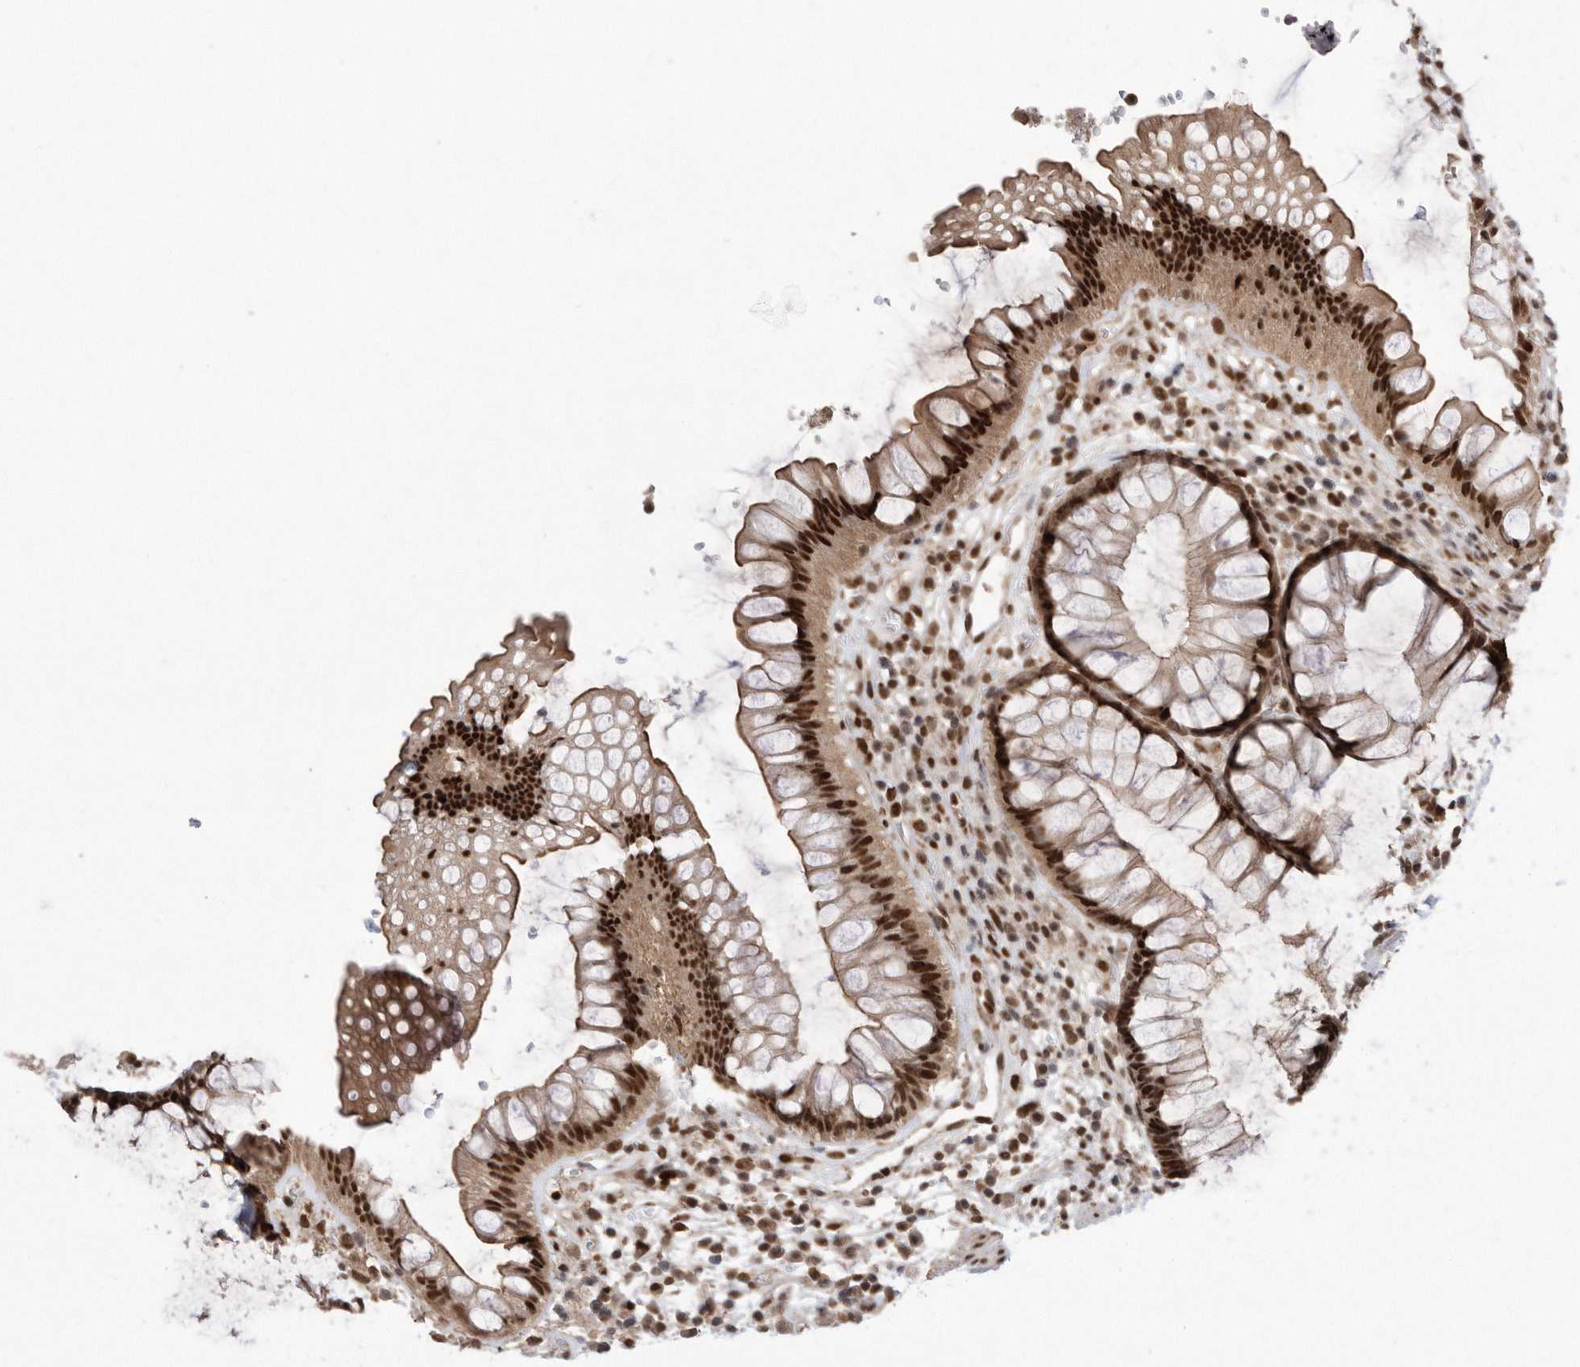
{"staining": {"intensity": "strong", "quantity": ">75%", "location": "cytoplasmic/membranous,nuclear"}, "tissue": "rectum", "cell_type": "Glandular cells", "image_type": "normal", "snomed": [{"axis": "morphology", "description": "Normal tissue, NOS"}, {"axis": "topography", "description": "Rectum"}], "caption": "Protein analysis of benign rectum exhibits strong cytoplasmic/membranous,nuclear positivity in about >75% of glandular cells. The staining was performed using DAB (3,3'-diaminobenzidine) to visualize the protein expression in brown, while the nuclei were stained in blue with hematoxylin (Magnification: 20x).", "gene": "TDRD3", "patient": {"sex": "male", "age": 51}}